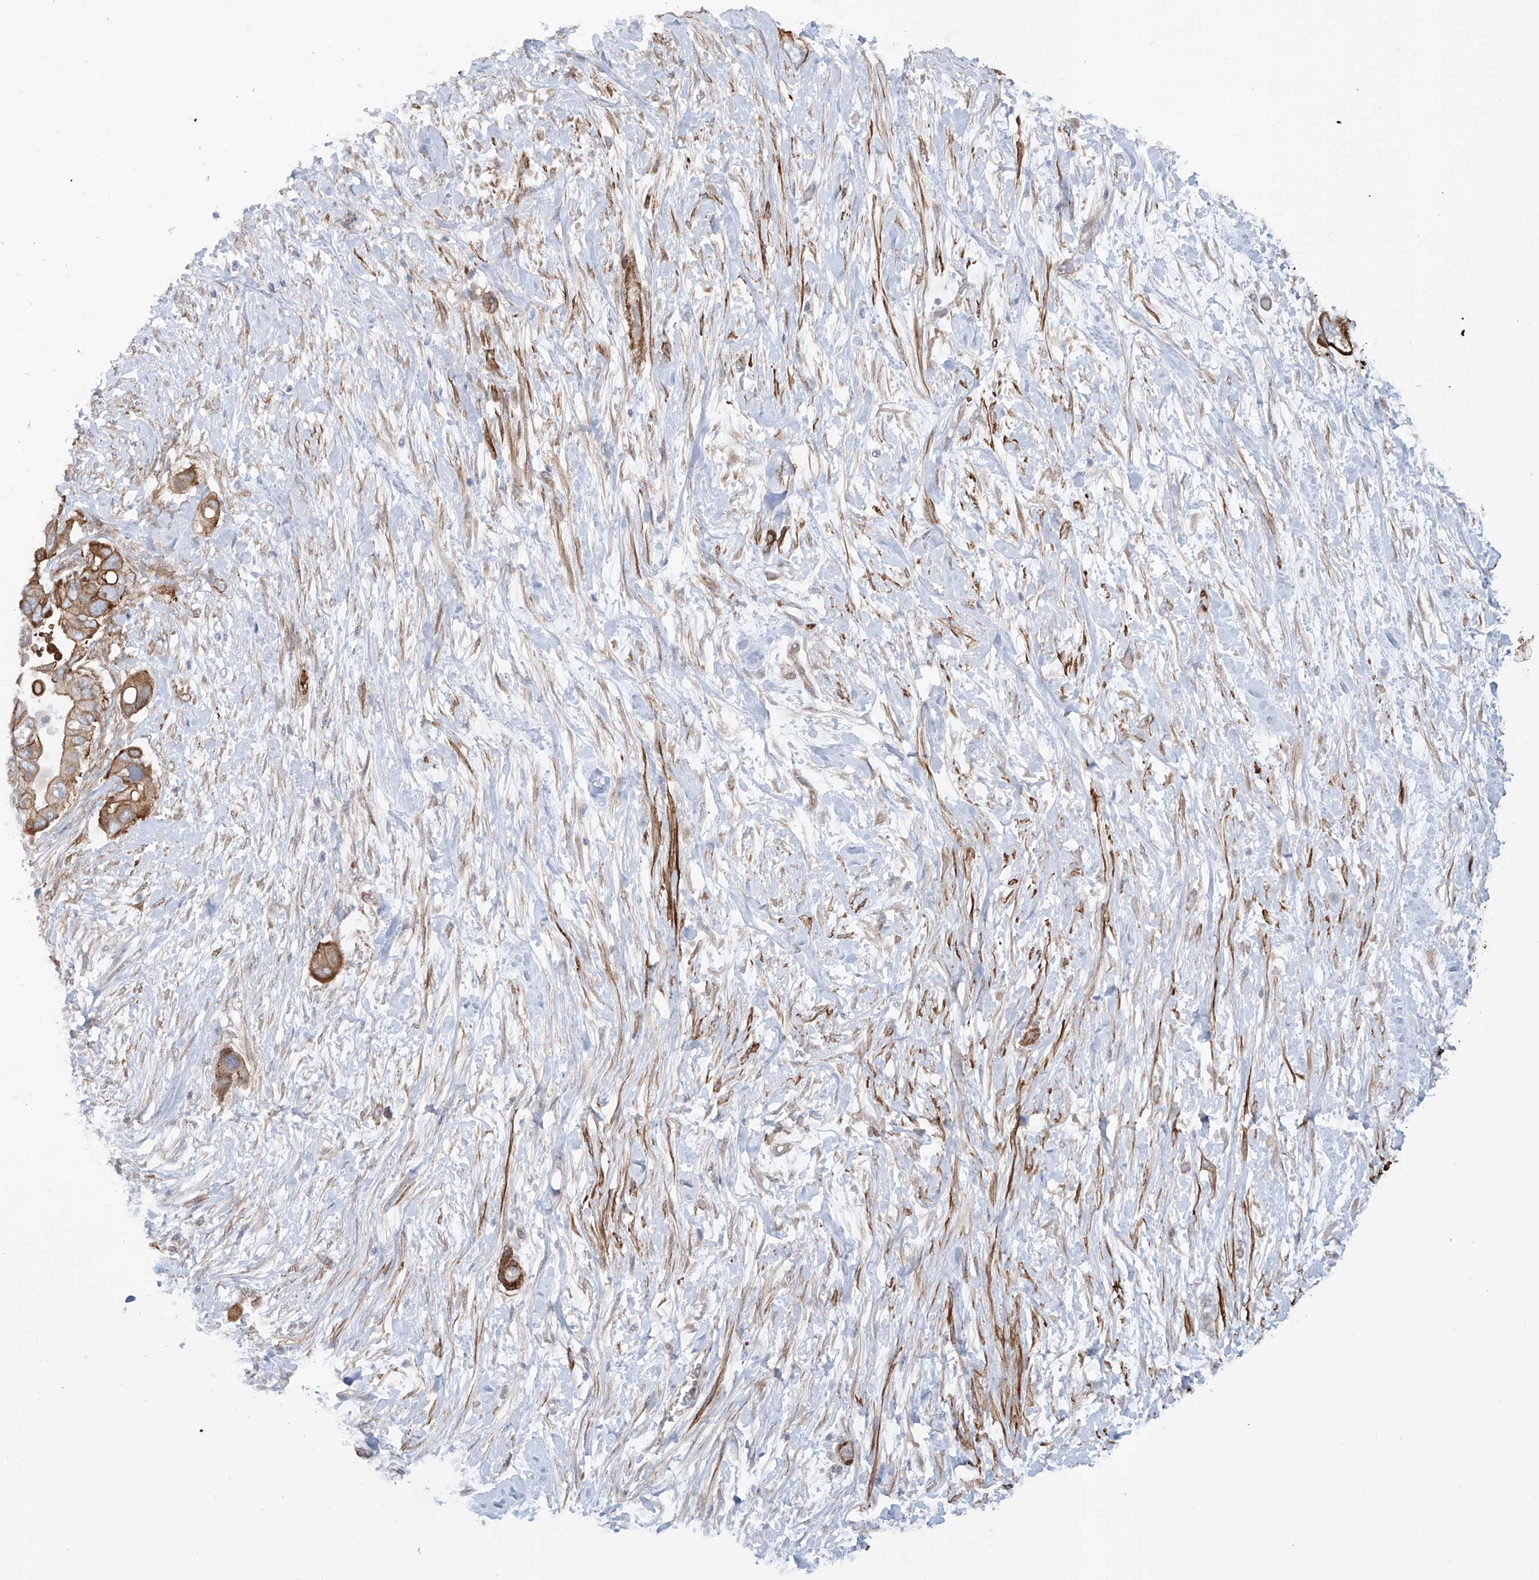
{"staining": {"intensity": "moderate", "quantity": ">75%", "location": "cytoplasmic/membranous"}, "tissue": "pancreatic cancer", "cell_type": "Tumor cells", "image_type": "cancer", "snomed": [{"axis": "morphology", "description": "Adenocarcinoma, NOS"}, {"axis": "topography", "description": "Pancreas"}], "caption": "Tumor cells exhibit moderate cytoplasmic/membranous positivity in about >75% of cells in pancreatic cancer (adenocarcinoma).", "gene": "ZNF490", "patient": {"sex": "male", "age": 68}}